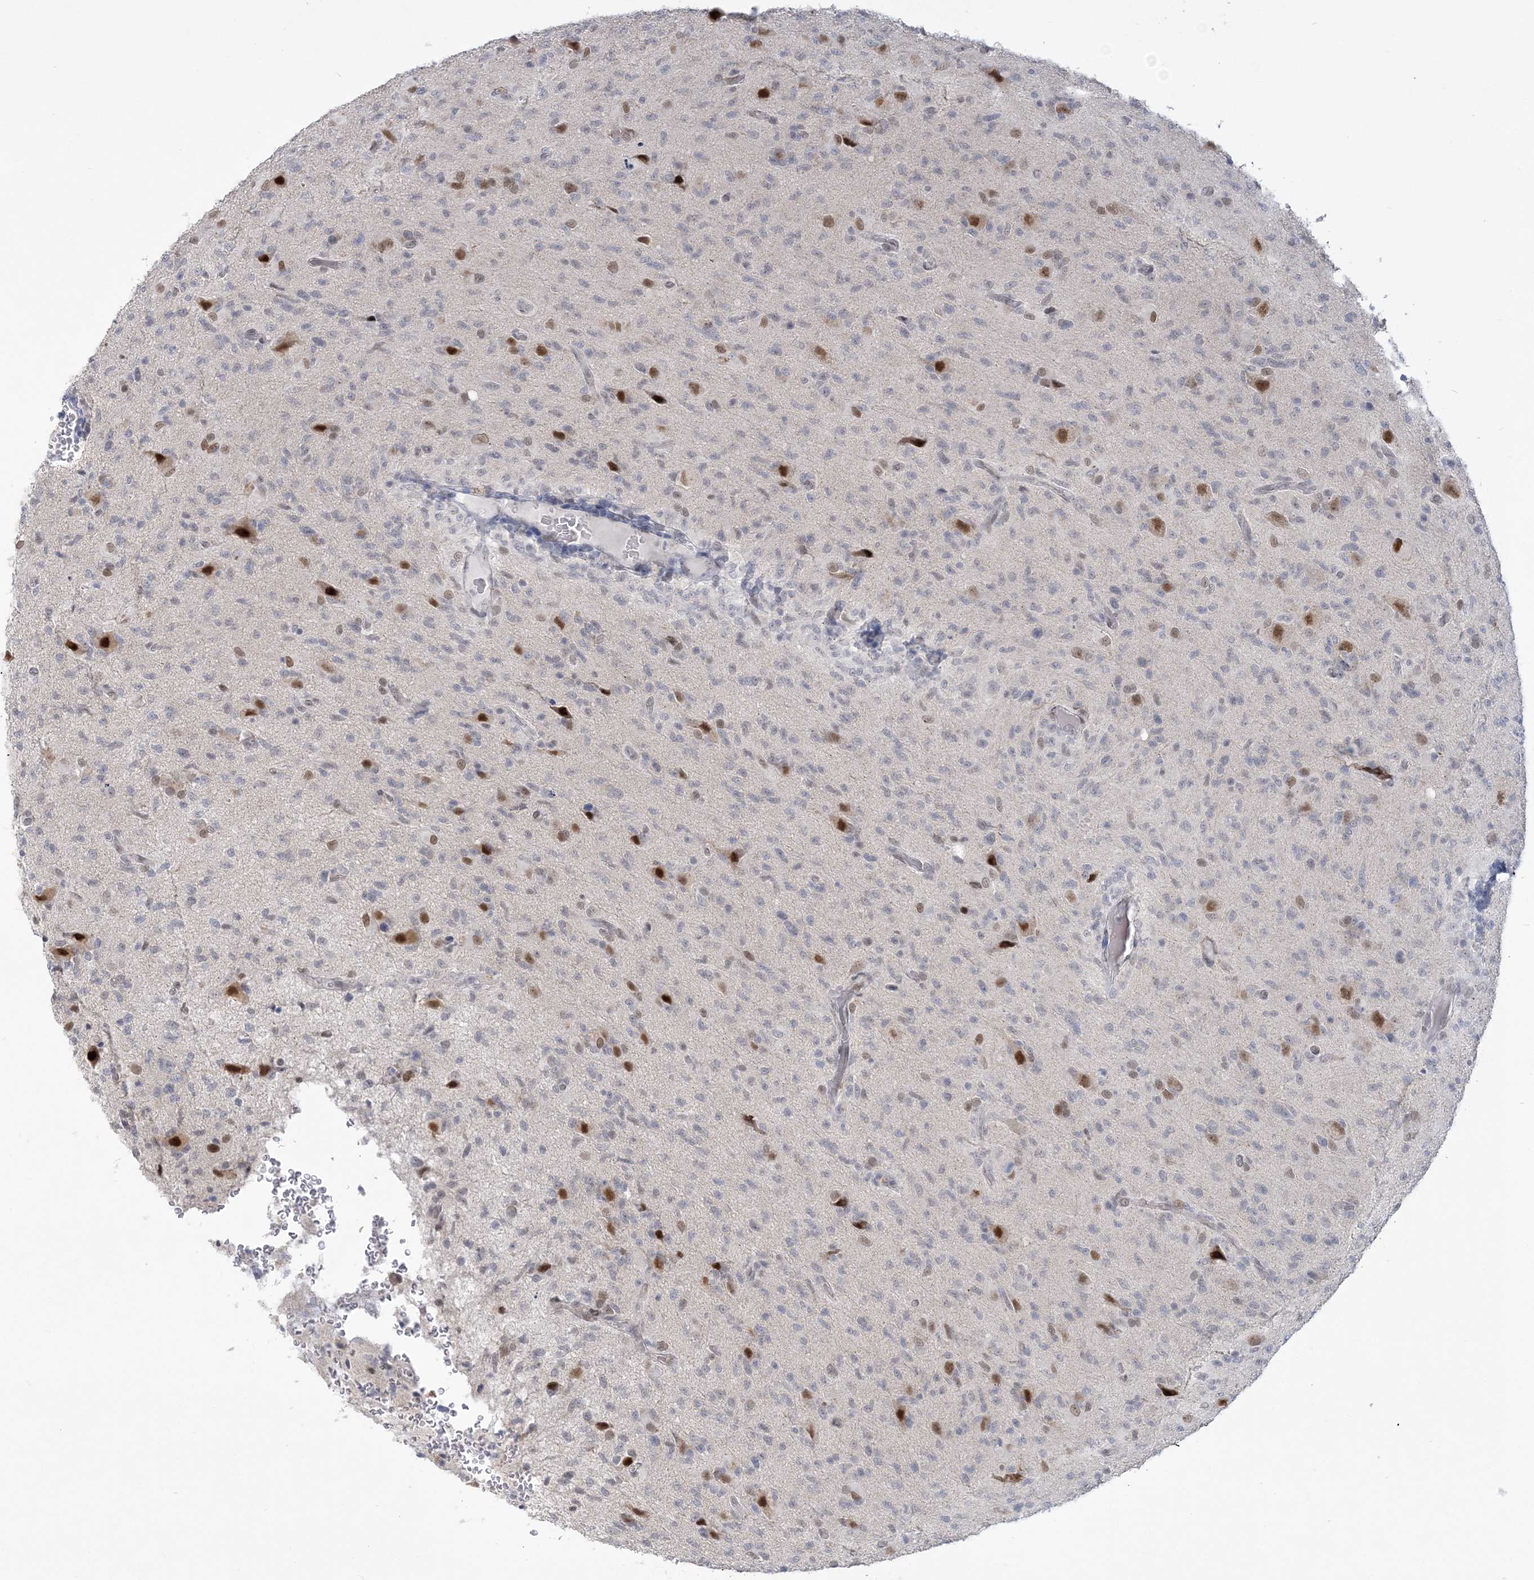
{"staining": {"intensity": "negative", "quantity": "none", "location": "none"}, "tissue": "glioma", "cell_type": "Tumor cells", "image_type": "cancer", "snomed": [{"axis": "morphology", "description": "Glioma, malignant, High grade"}, {"axis": "topography", "description": "Brain"}], "caption": "Human glioma stained for a protein using immunohistochemistry displays no positivity in tumor cells.", "gene": "WAC", "patient": {"sex": "female", "age": 57}}